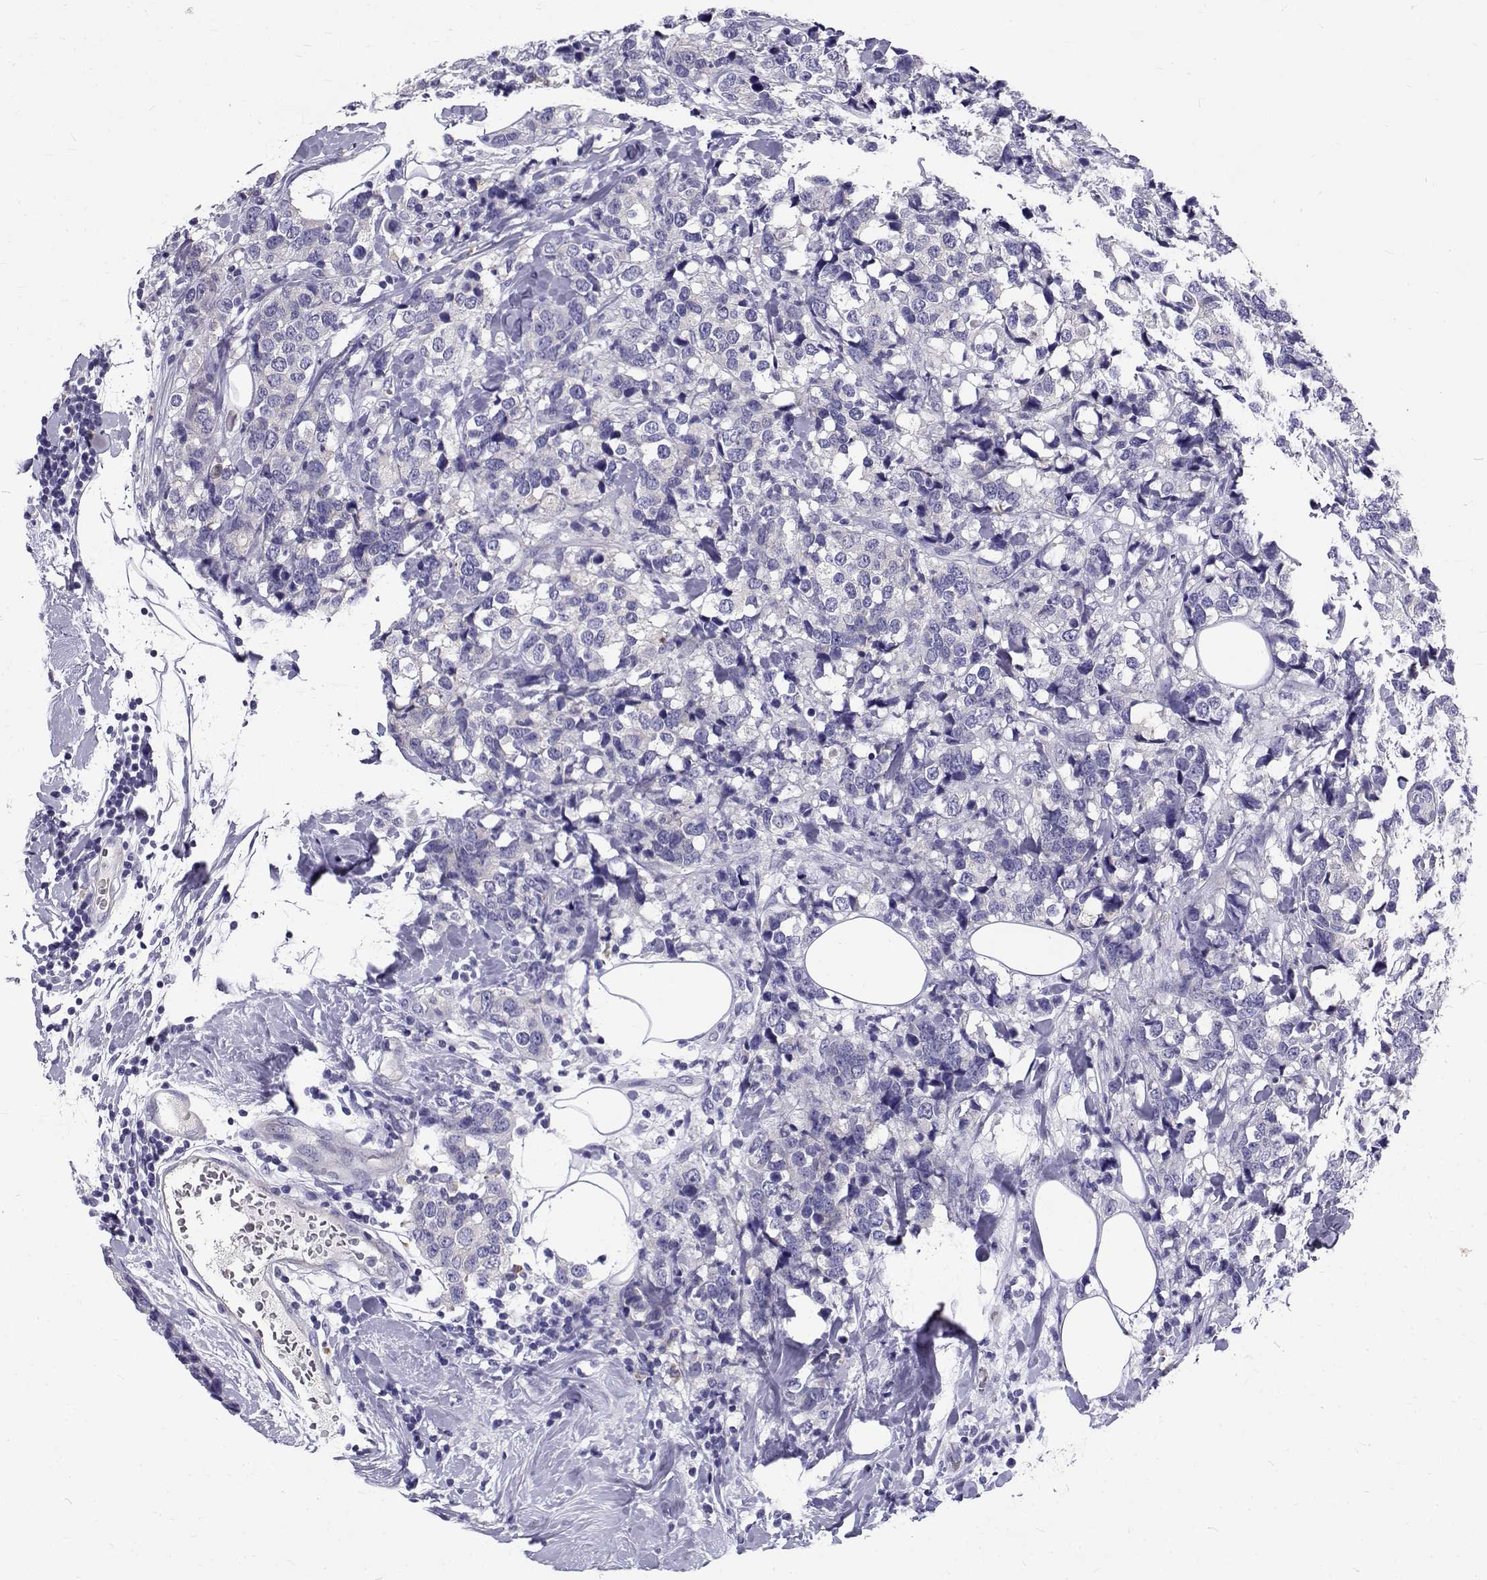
{"staining": {"intensity": "negative", "quantity": "none", "location": "none"}, "tissue": "breast cancer", "cell_type": "Tumor cells", "image_type": "cancer", "snomed": [{"axis": "morphology", "description": "Lobular carcinoma"}, {"axis": "topography", "description": "Breast"}], "caption": "Tumor cells are negative for protein expression in human breast cancer.", "gene": "IGSF1", "patient": {"sex": "female", "age": 59}}